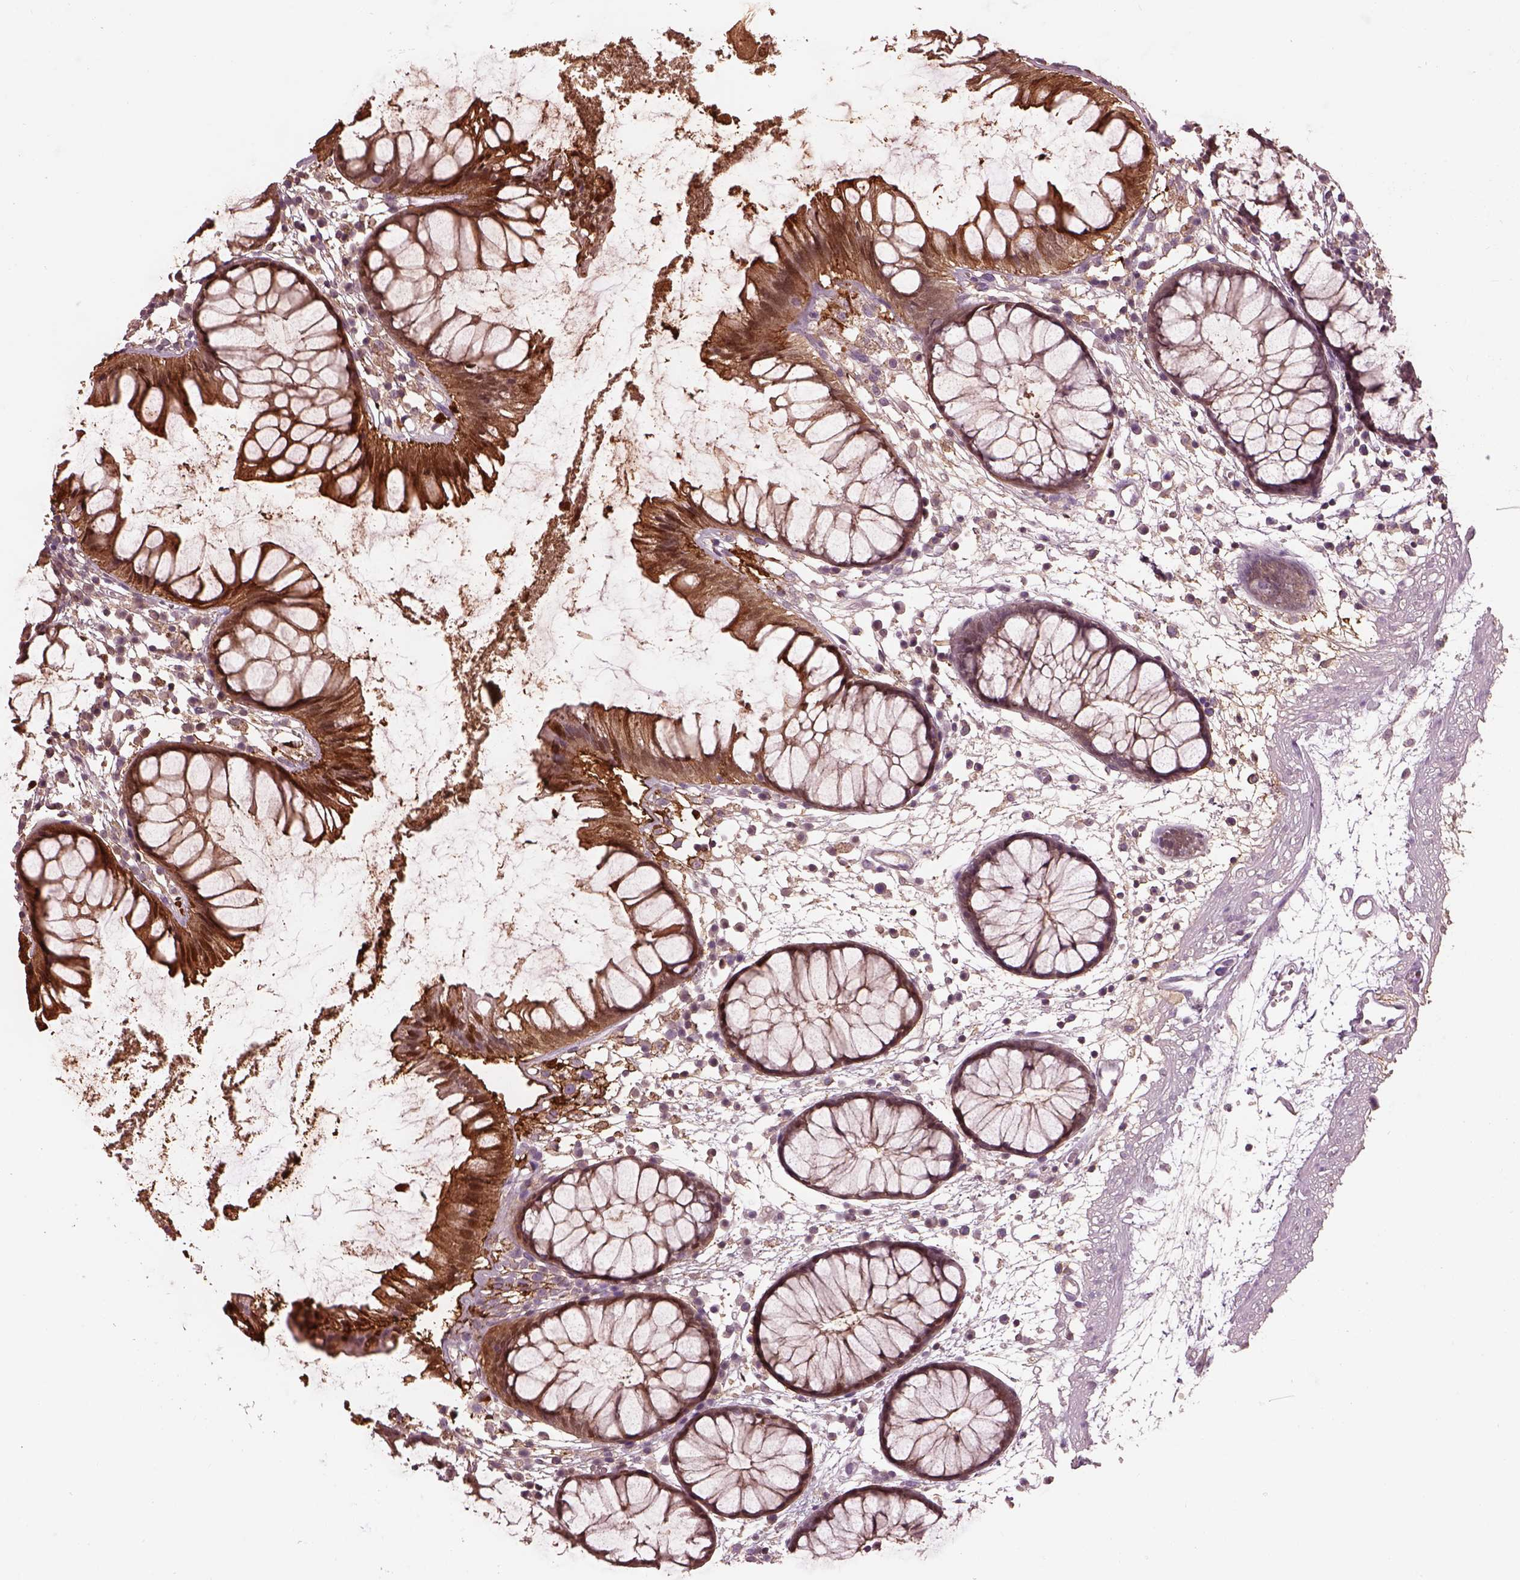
{"staining": {"intensity": "negative", "quantity": "none", "location": "none"}, "tissue": "colon", "cell_type": "Endothelial cells", "image_type": "normal", "snomed": [{"axis": "morphology", "description": "Normal tissue, NOS"}, {"axis": "morphology", "description": "Adenocarcinoma, NOS"}, {"axis": "topography", "description": "Colon"}], "caption": "An immunohistochemistry (IHC) histopathology image of benign colon is shown. There is no staining in endothelial cells of colon.", "gene": "SRI", "patient": {"sex": "male", "age": 65}}